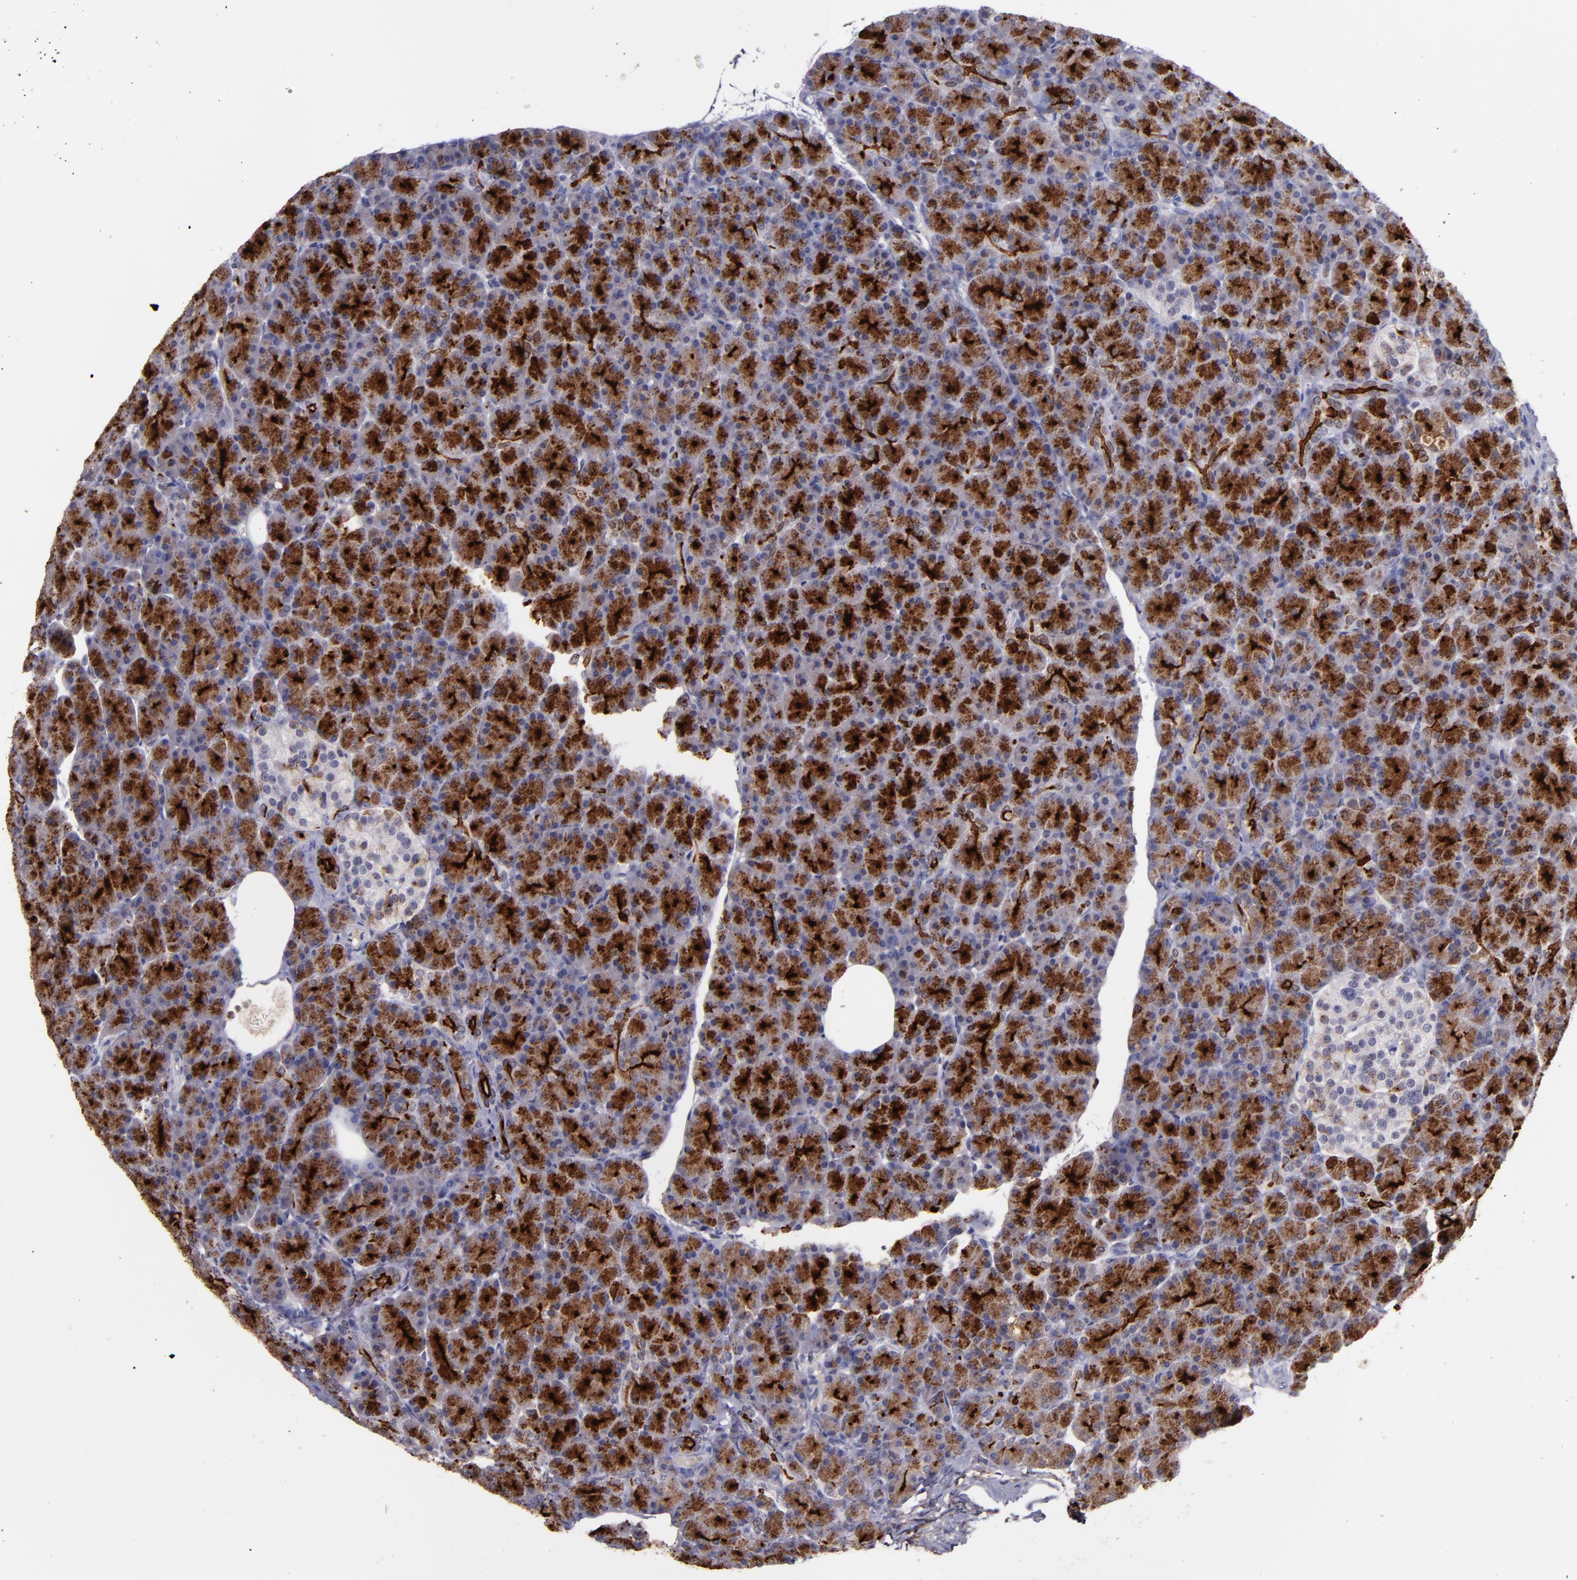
{"staining": {"intensity": "strong", "quantity": ">75%", "location": "cytoplasmic/membranous"}, "tissue": "pancreas", "cell_type": "Exocrine glandular cells", "image_type": "normal", "snomed": [{"axis": "morphology", "description": "Normal tissue, NOS"}, {"axis": "topography", "description": "Pancreas"}], "caption": "A high-resolution photomicrograph shows immunohistochemistry staining of unremarkable pancreas, which shows strong cytoplasmic/membranous expression in about >75% of exocrine glandular cells.", "gene": "MFGE8", "patient": {"sex": "female", "age": 43}}